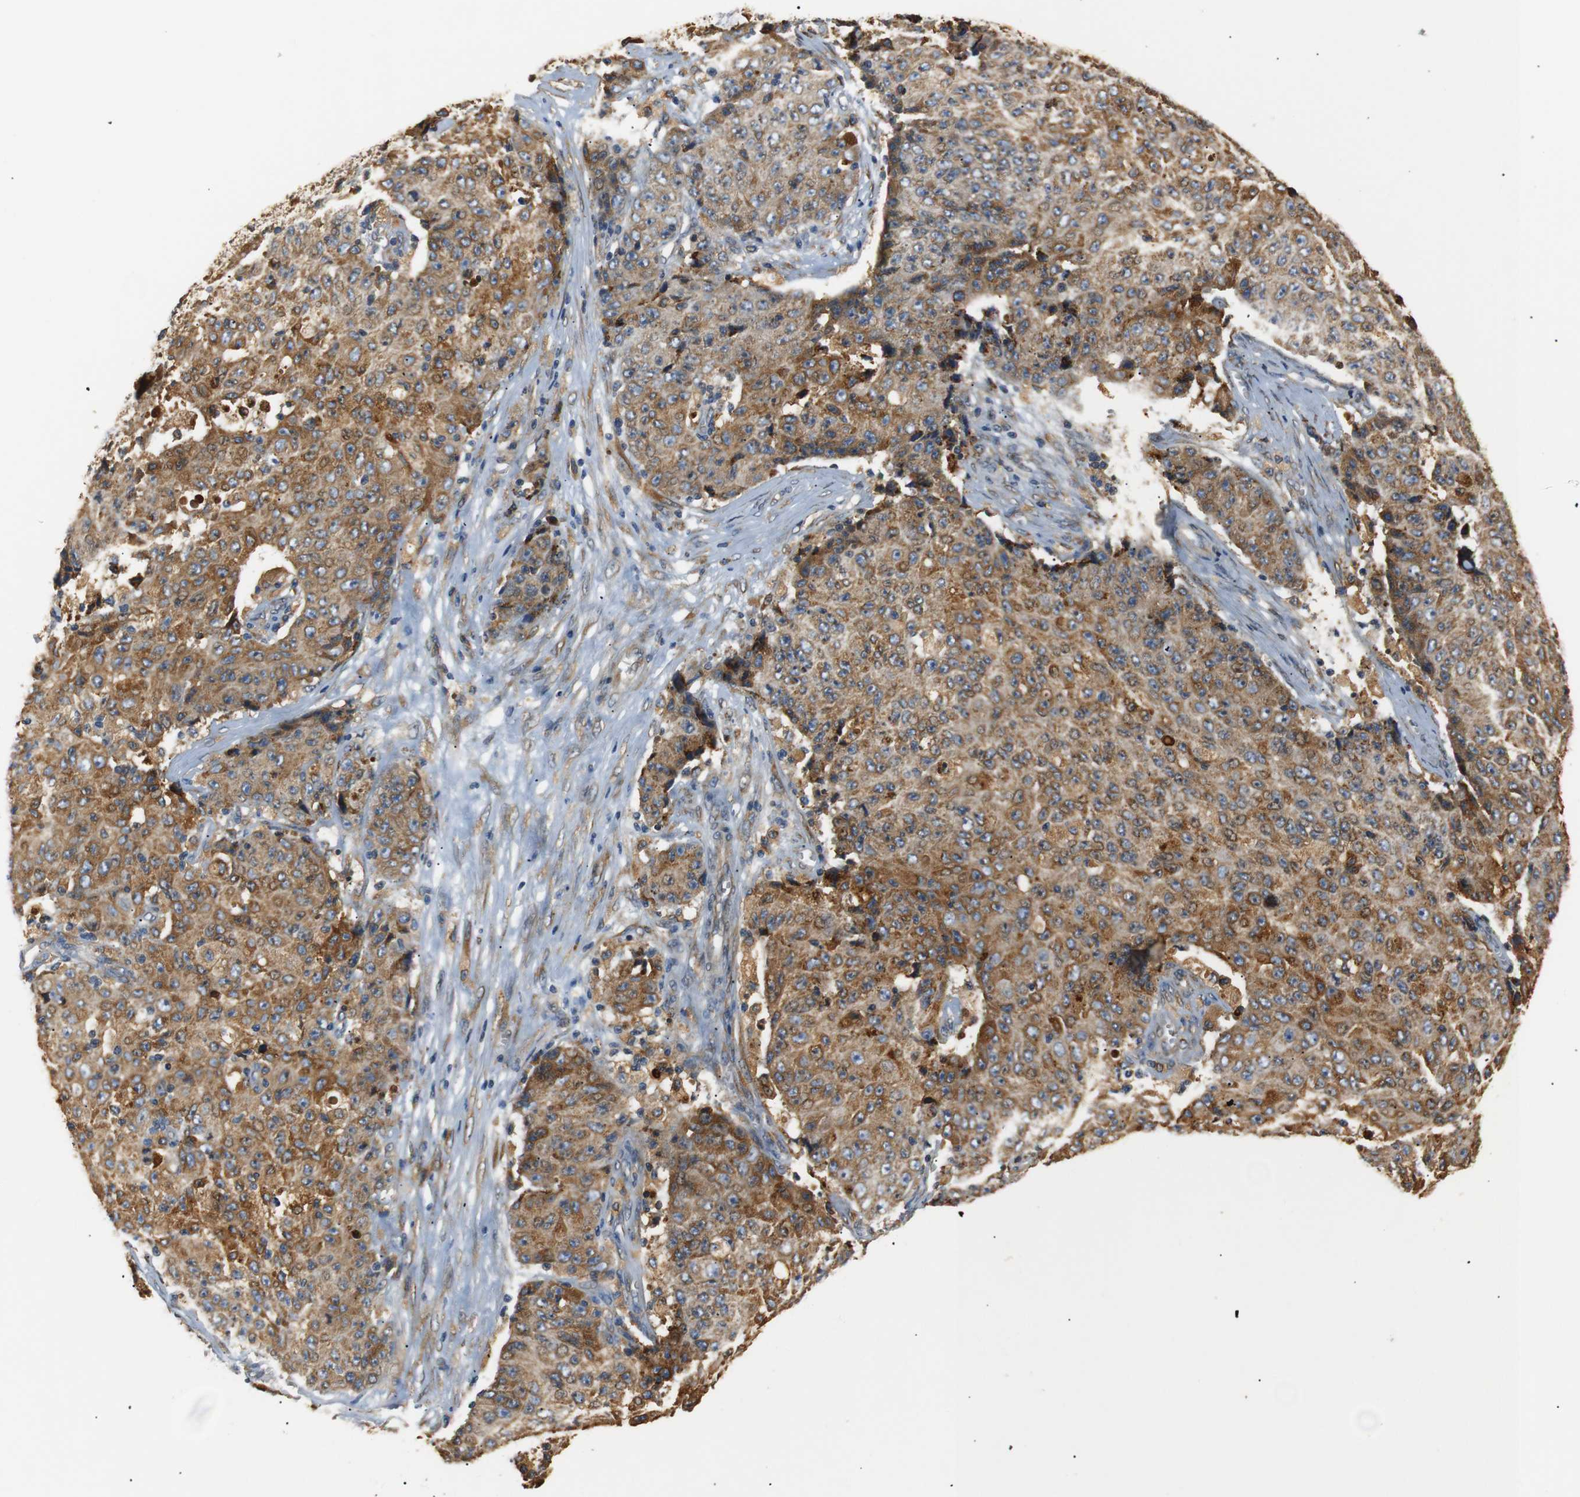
{"staining": {"intensity": "moderate", "quantity": ">75%", "location": "cytoplasmic/membranous"}, "tissue": "ovarian cancer", "cell_type": "Tumor cells", "image_type": "cancer", "snomed": [{"axis": "morphology", "description": "Carcinoma, endometroid"}, {"axis": "topography", "description": "Ovary"}], "caption": "Immunohistochemistry (IHC) of human ovarian cancer shows medium levels of moderate cytoplasmic/membranous expression in approximately >75% of tumor cells.", "gene": "TMED2", "patient": {"sex": "female", "age": 42}}